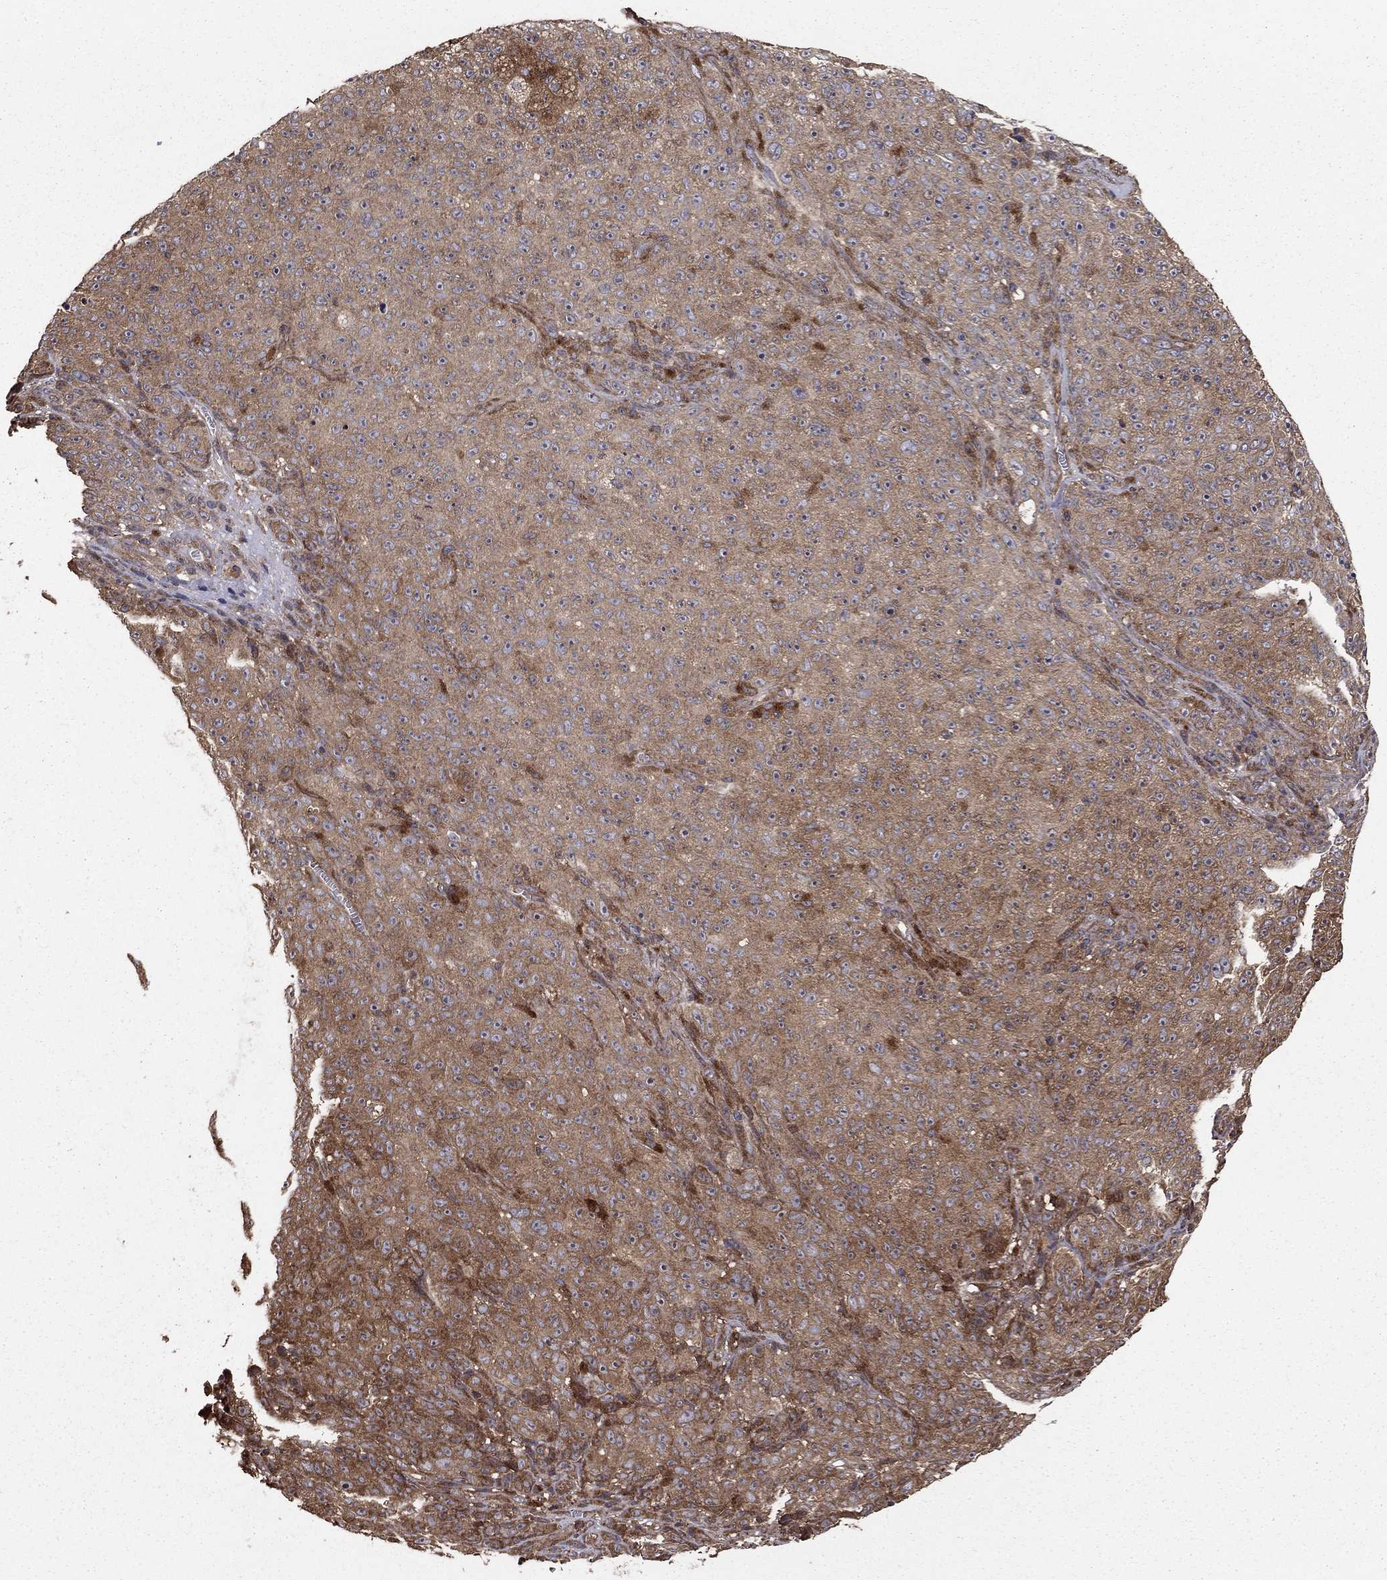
{"staining": {"intensity": "moderate", "quantity": "25%-75%", "location": "cytoplasmic/membranous"}, "tissue": "melanoma", "cell_type": "Tumor cells", "image_type": "cancer", "snomed": [{"axis": "morphology", "description": "Malignant melanoma, NOS"}, {"axis": "topography", "description": "Skin"}], "caption": "A medium amount of moderate cytoplasmic/membranous positivity is seen in about 25%-75% of tumor cells in malignant melanoma tissue. Ihc stains the protein in brown and the nuclei are stained blue.", "gene": "BABAM2", "patient": {"sex": "female", "age": 82}}